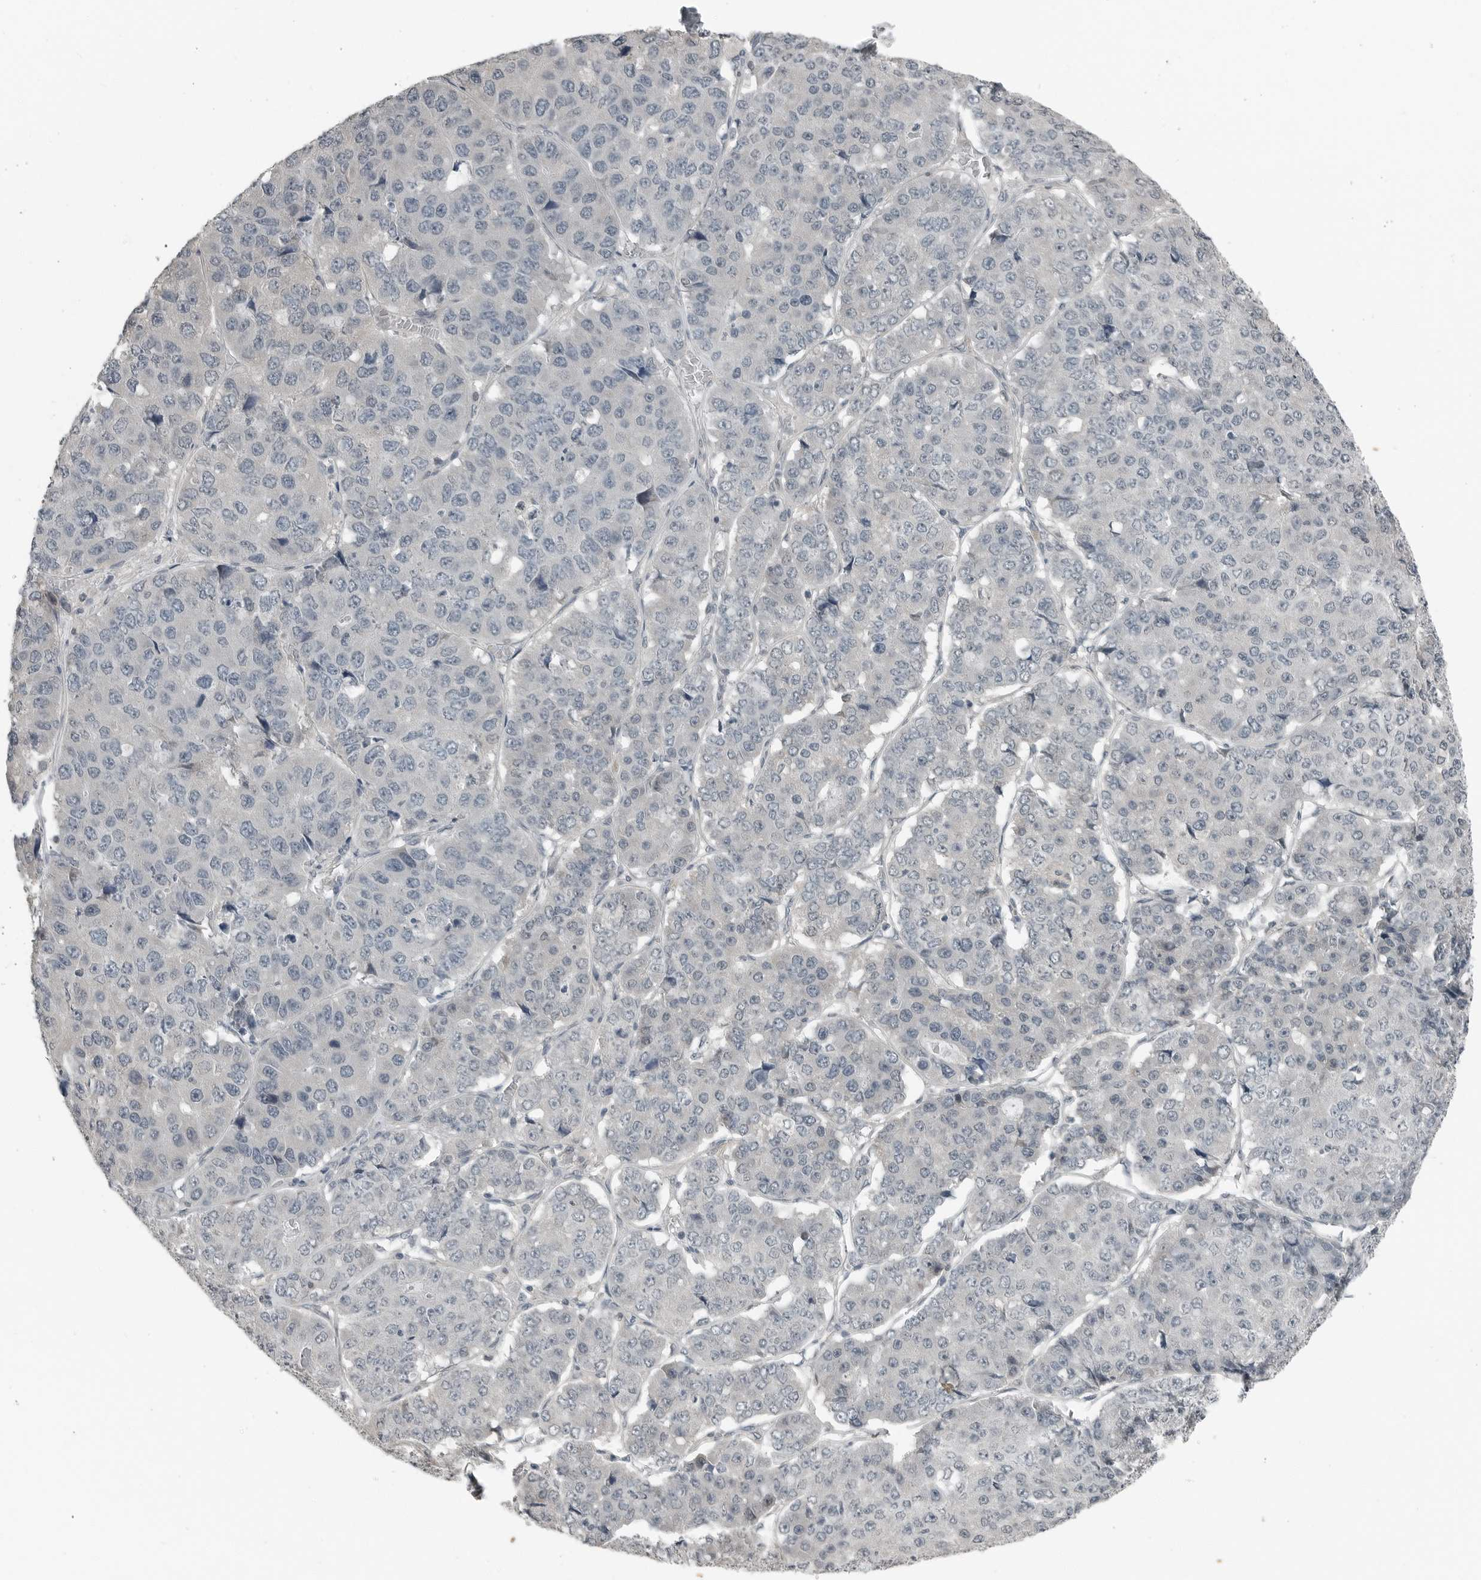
{"staining": {"intensity": "negative", "quantity": "none", "location": "none"}, "tissue": "pancreatic cancer", "cell_type": "Tumor cells", "image_type": "cancer", "snomed": [{"axis": "morphology", "description": "Adenocarcinoma, NOS"}, {"axis": "topography", "description": "Pancreas"}], "caption": "High magnification brightfield microscopy of pancreatic adenocarcinoma stained with DAB (brown) and counterstained with hematoxylin (blue): tumor cells show no significant positivity.", "gene": "KYAT1", "patient": {"sex": "male", "age": 50}}